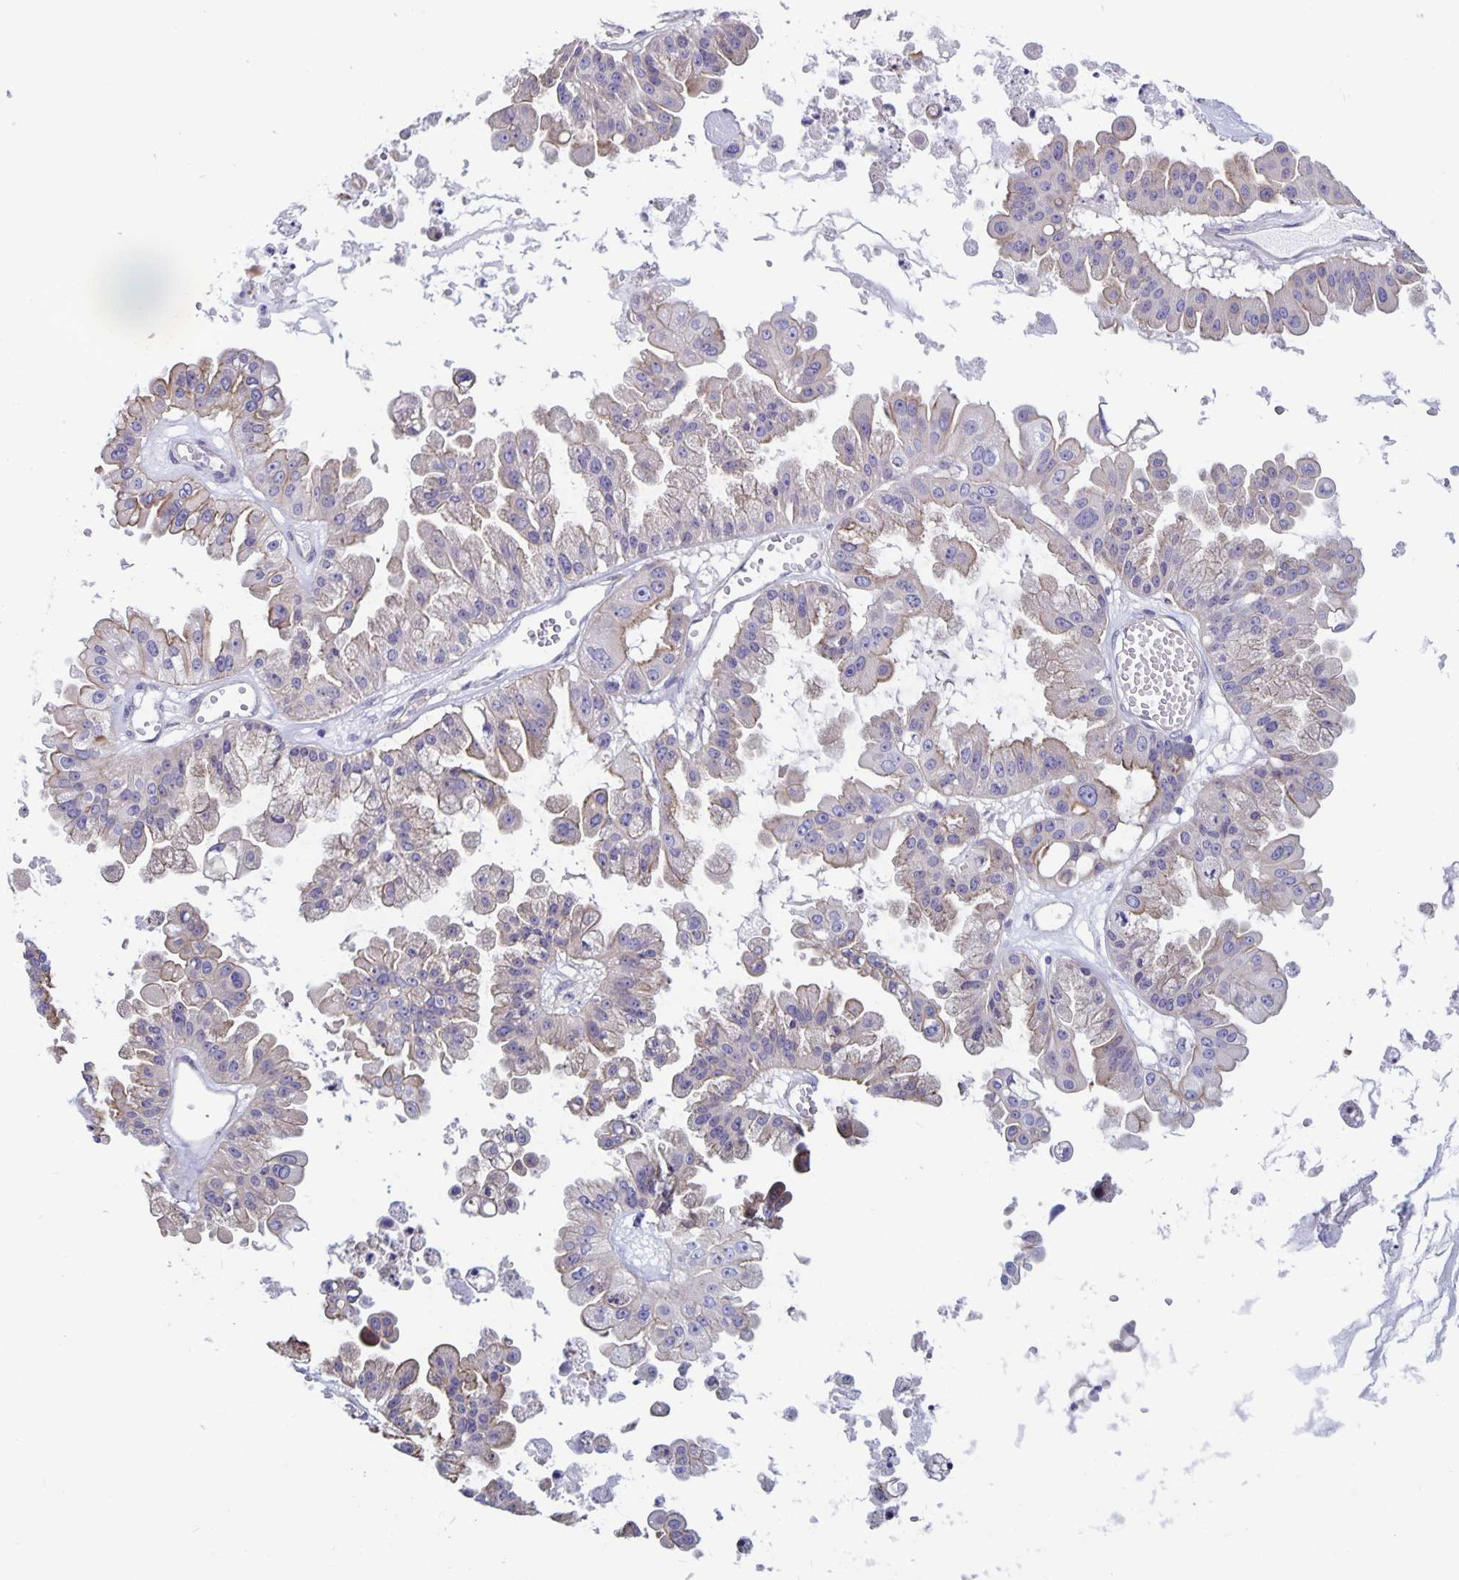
{"staining": {"intensity": "weak", "quantity": "25%-75%", "location": "cytoplasmic/membranous"}, "tissue": "ovarian cancer", "cell_type": "Tumor cells", "image_type": "cancer", "snomed": [{"axis": "morphology", "description": "Cystadenocarcinoma, serous, NOS"}, {"axis": "topography", "description": "Ovary"}], "caption": "DAB (3,3'-diaminobenzidine) immunohistochemical staining of human ovarian cancer reveals weak cytoplasmic/membranous protein staining in about 25%-75% of tumor cells.", "gene": "PLCB3", "patient": {"sex": "female", "age": 56}}